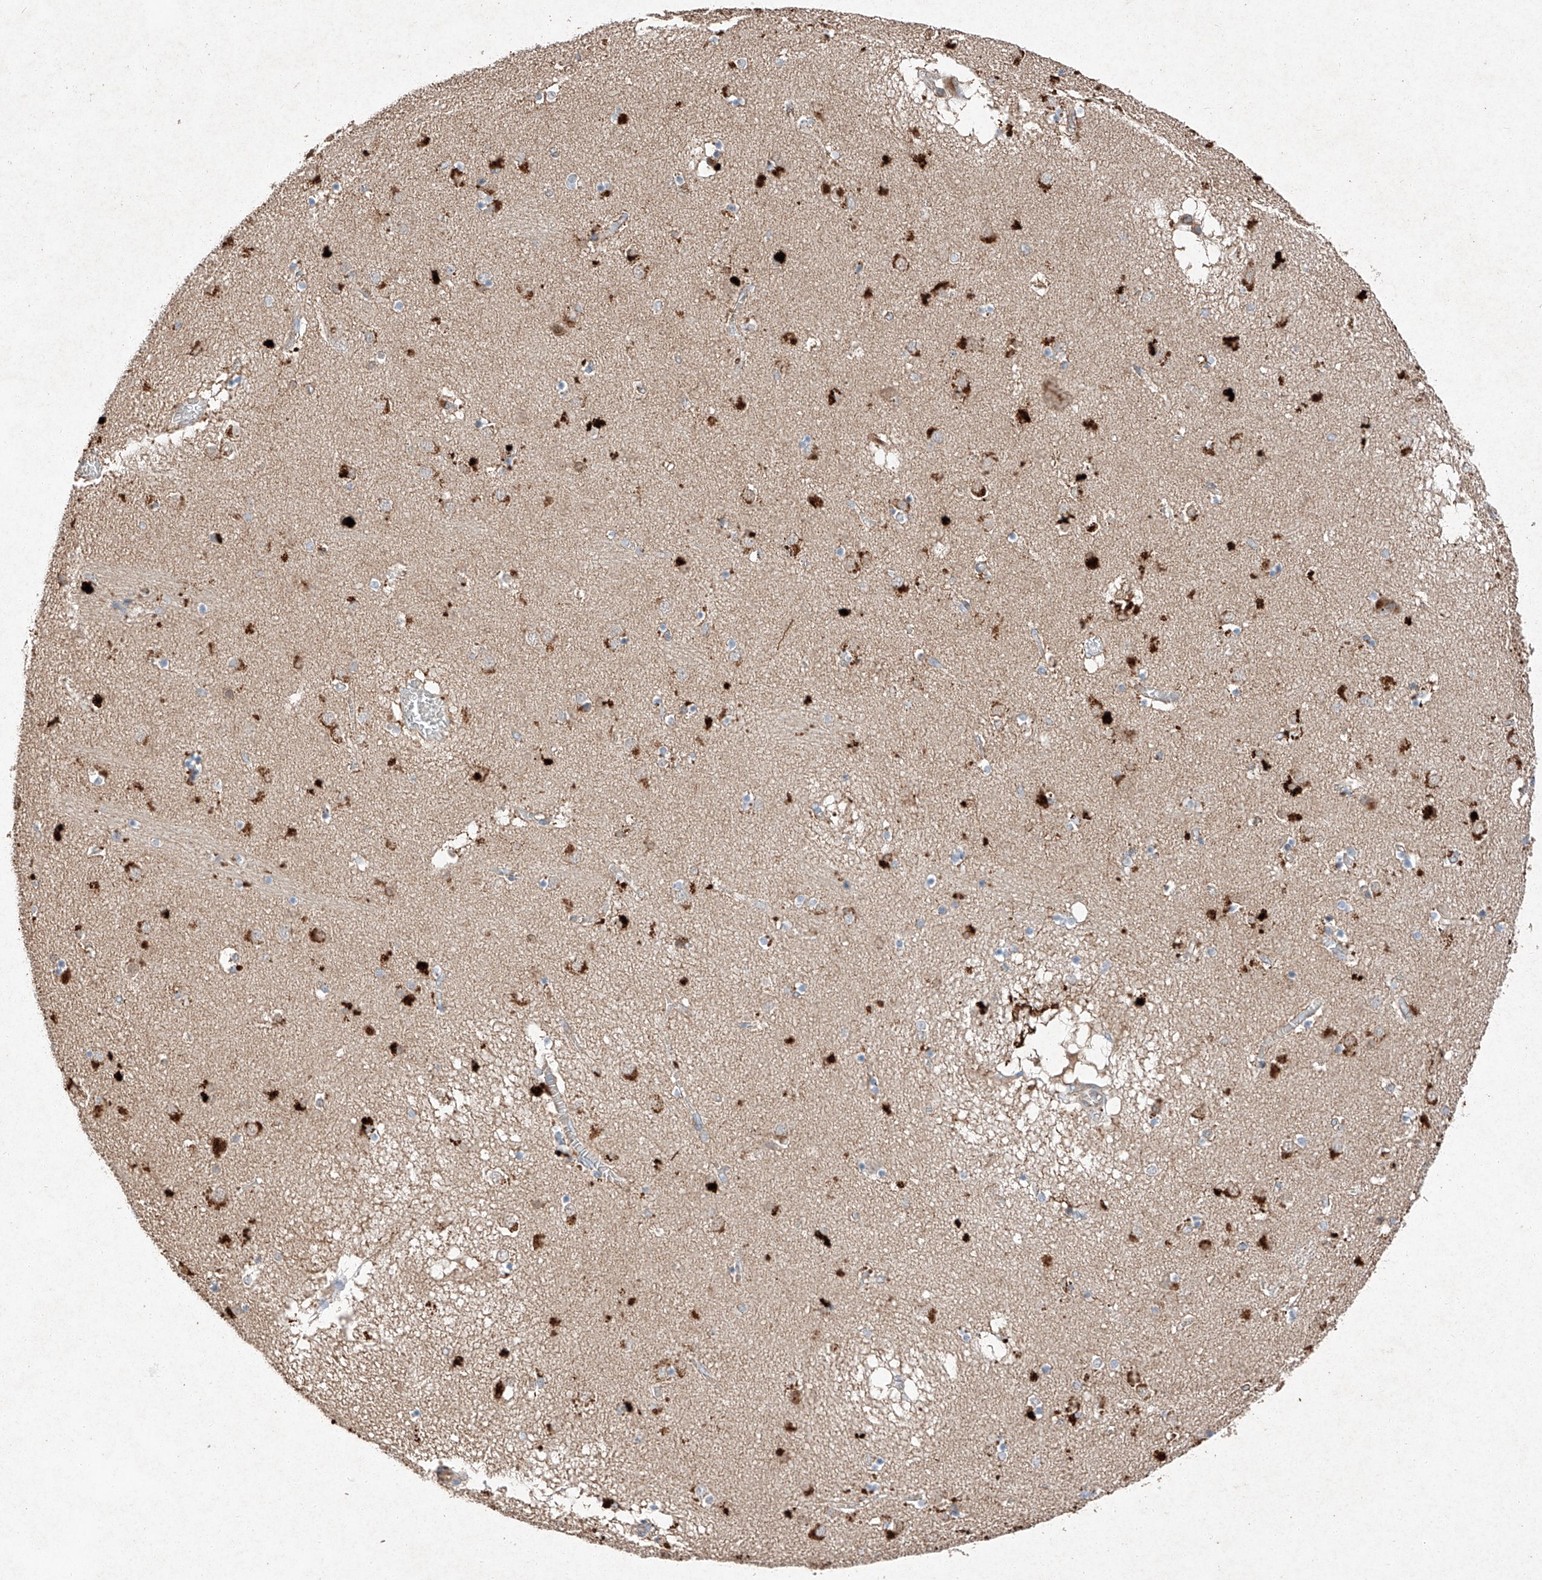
{"staining": {"intensity": "moderate", "quantity": "<25%", "location": "cytoplasmic/membranous"}, "tissue": "caudate", "cell_type": "Glial cells", "image_type": "normal", "snomed": [{"axis": "morphology", "description": "Normal tissue, NOS"}, {"axis": "topography", "description": "Lateral ventricle wall"}], "caption": "High-magnification brightfield microscopy of normal caudate stained with DAB (3,3'-diaminobenzidine) (brown) and counterstained with hematoxylin (blue). glial cells exhibit moderate cytoplasmic/membranous positivity is identified in approximately<25% of cells.", "gene": "RUSC1", "patient": {"sex": "male", "age": 70}}